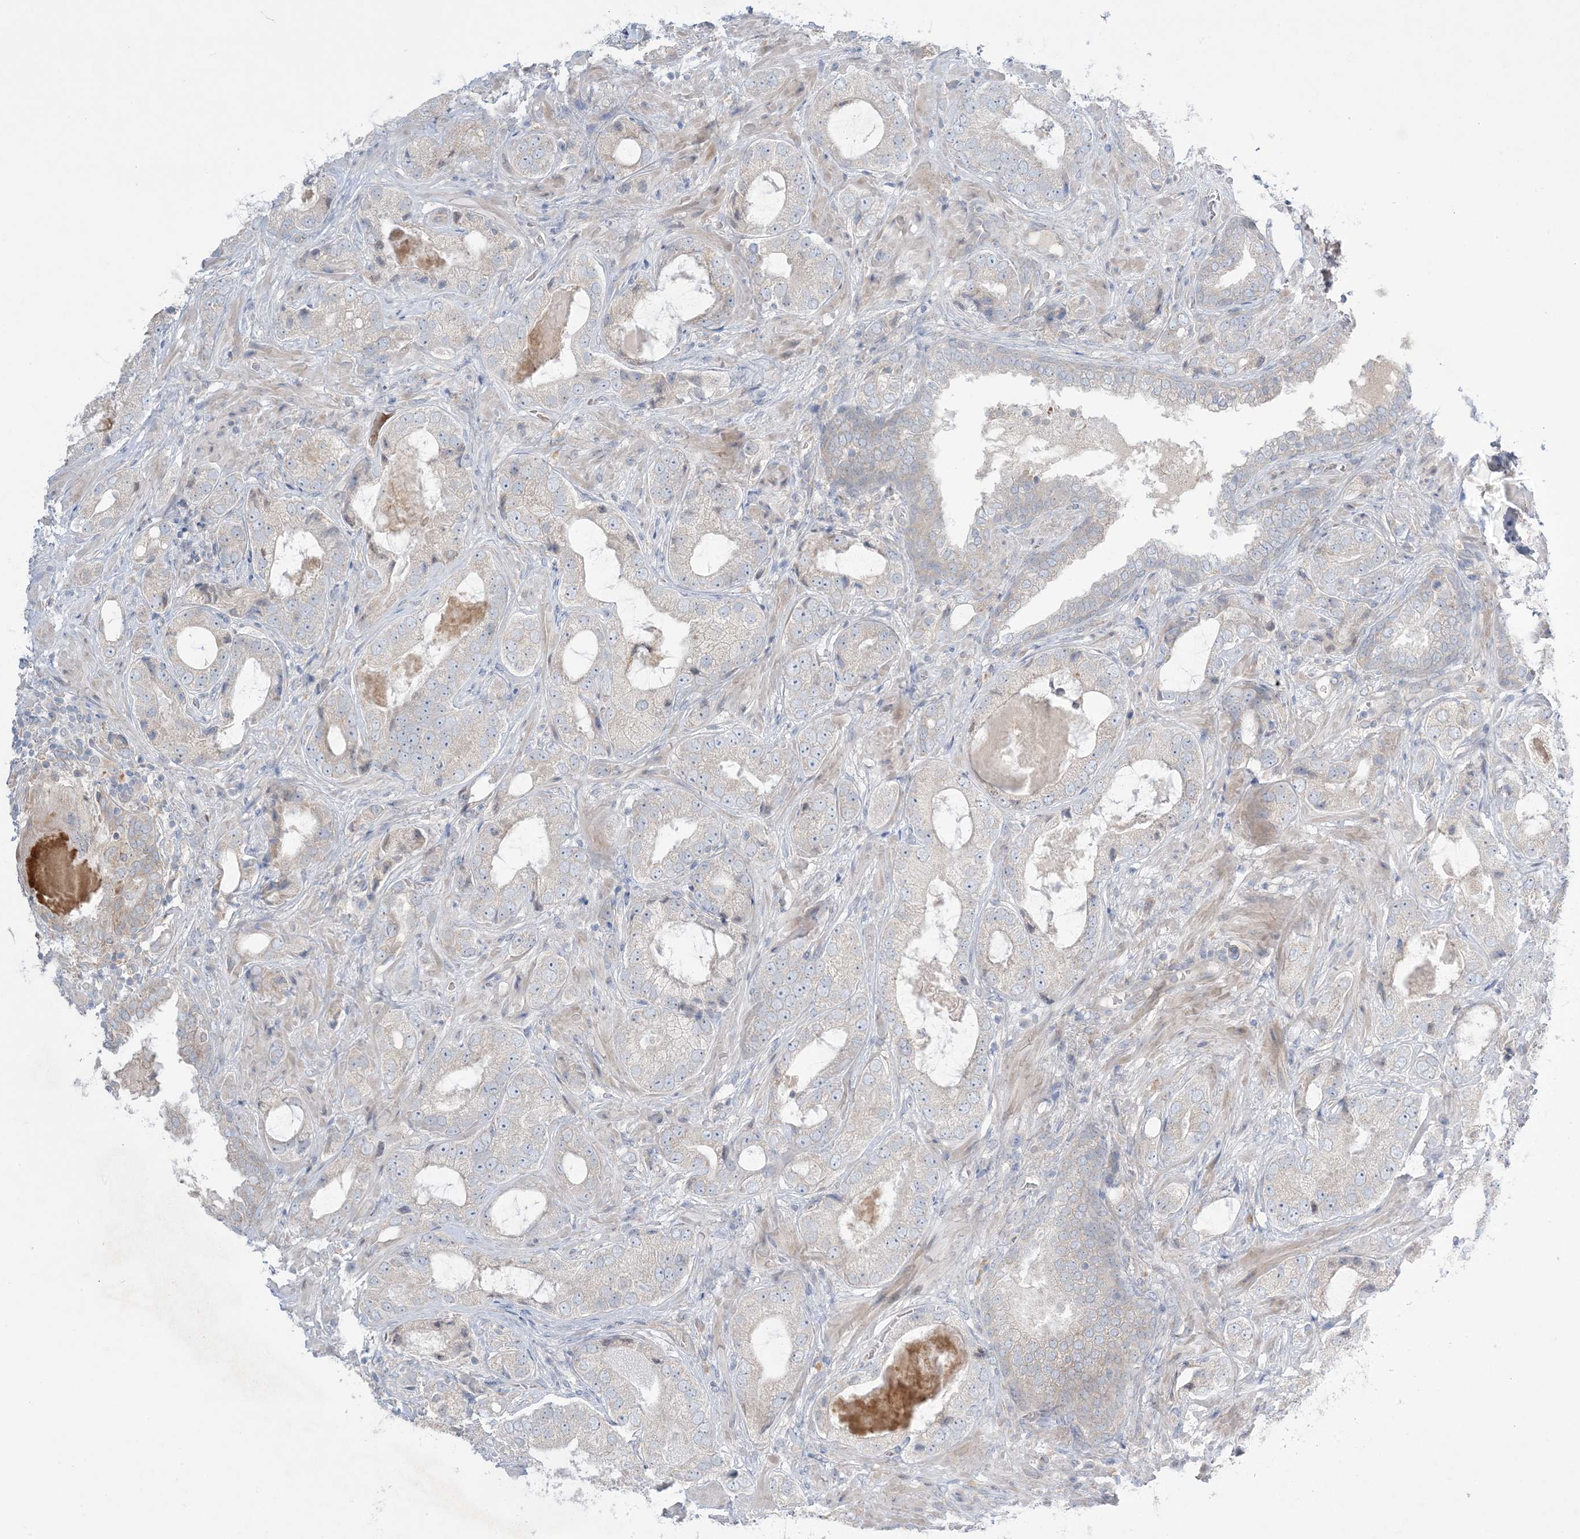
{"staining": {"intensity": "negative", "quantity": "none", "location": "none"}, "tissue": "prostate cancer", "cell_type": "Tumor cells", "image_type": "cancer", "snomed": [{"axis": "morphology", "description": "Normal tissue, NOS"}, {"axis": "morphology", "description": "Adenocarcinoma, High grade"}, {"axis": "topography", "description": "Prostate"}, {"axis": "topography", "description": "Peripheral nerve tissue"}], "caption": "There is no significant staining in tumor cells of prostate cancer (adenocarcinoma (high-grade)).", "gene": "MMGT1", "patient": {"sex": "male", "age": 59}}